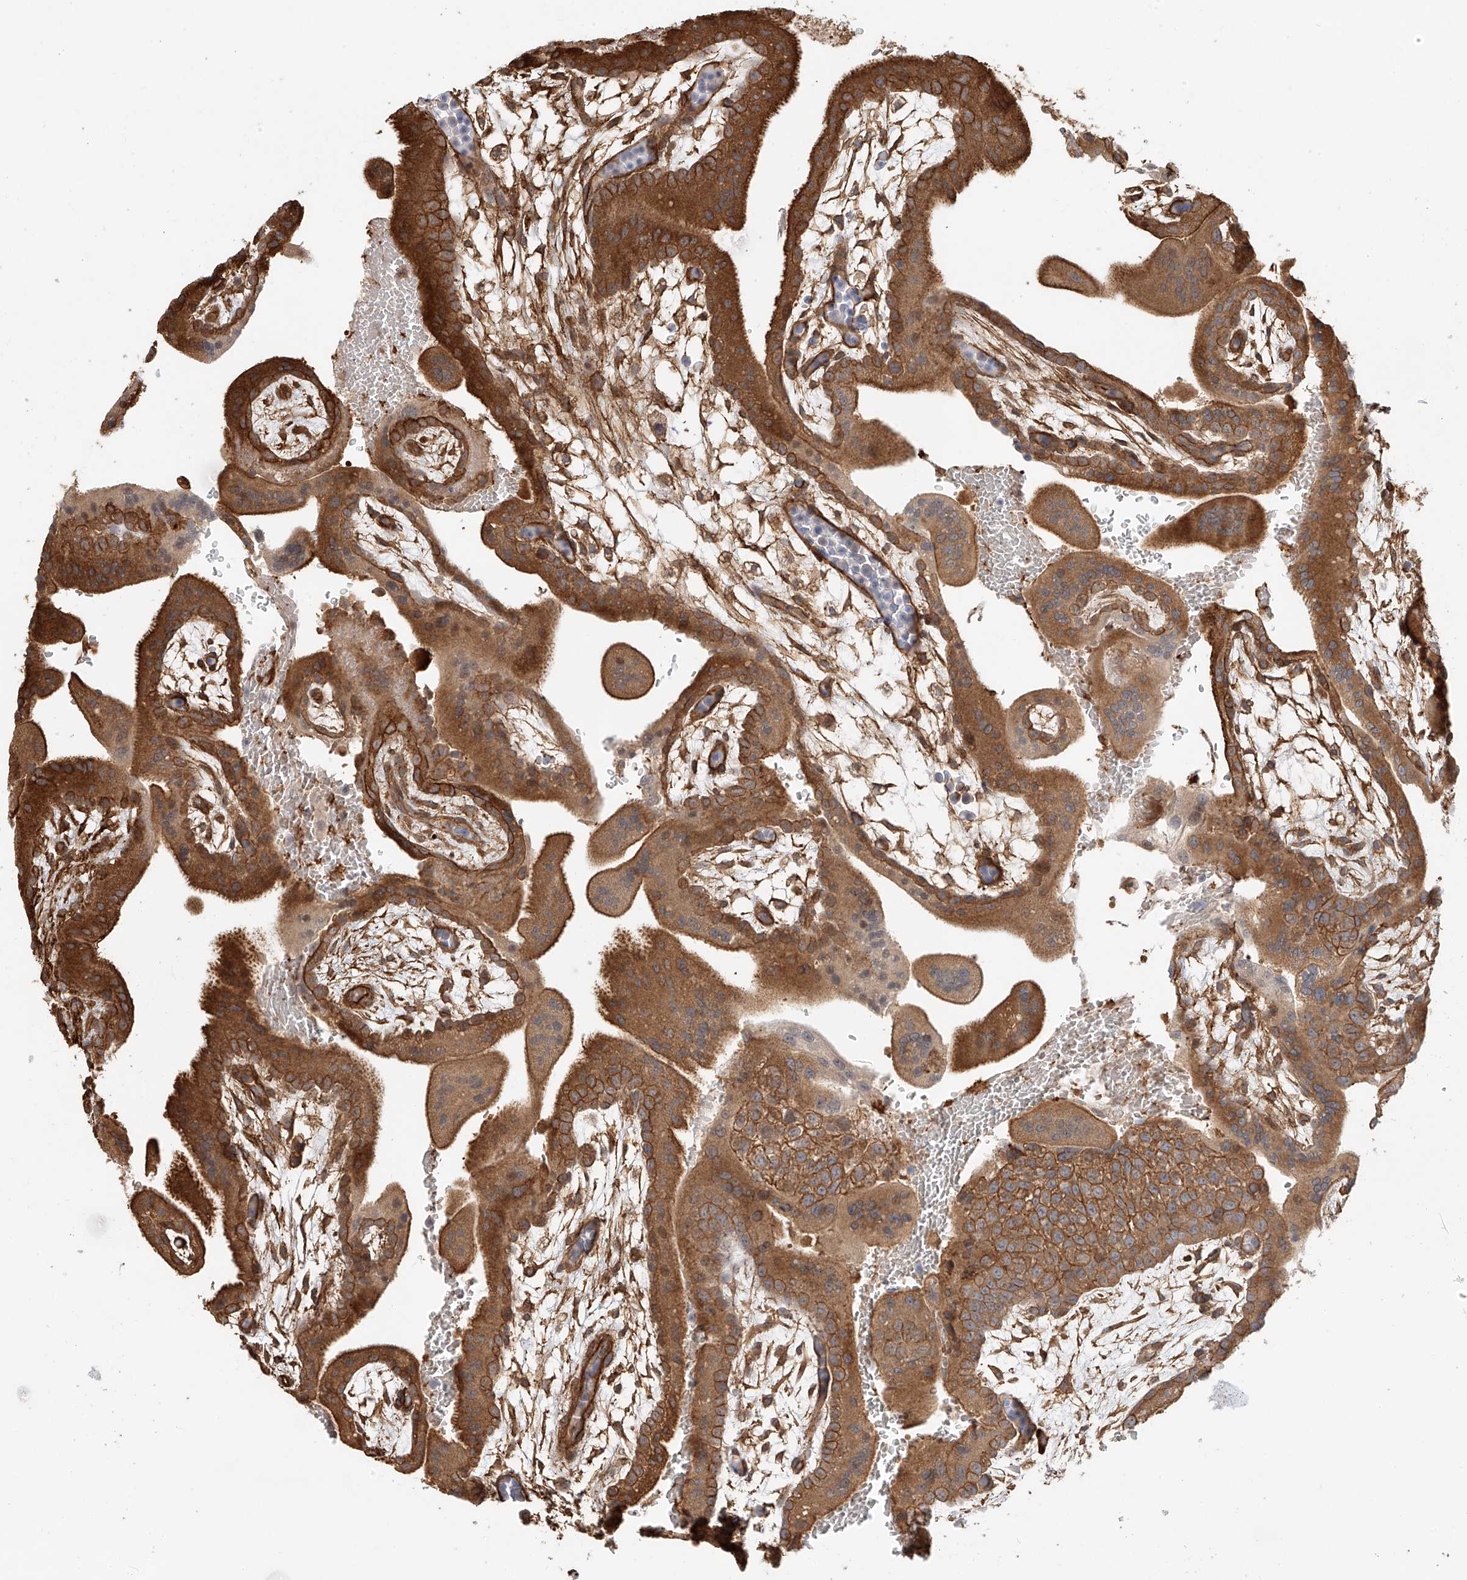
{"staining": {"intensity": "moderate", "quantity": ">75%", "location": "cytoplasmic/membranous"}, "tissue": "placenta", "cell_type": "Decidual cells", "image_type": "normal", "snomed": [{"axis": "morphology", "description": "Normal tissue, NOS"}, {"axis": "topography", "description": "Placenta"}], "caption": "A micrograph of human placenta stained for a protein shows moderate cytoplasmic/membranous brown staining in decidual cells.", "gene": "CSMD3", "patient": {"sex": "female", "age": 35}}